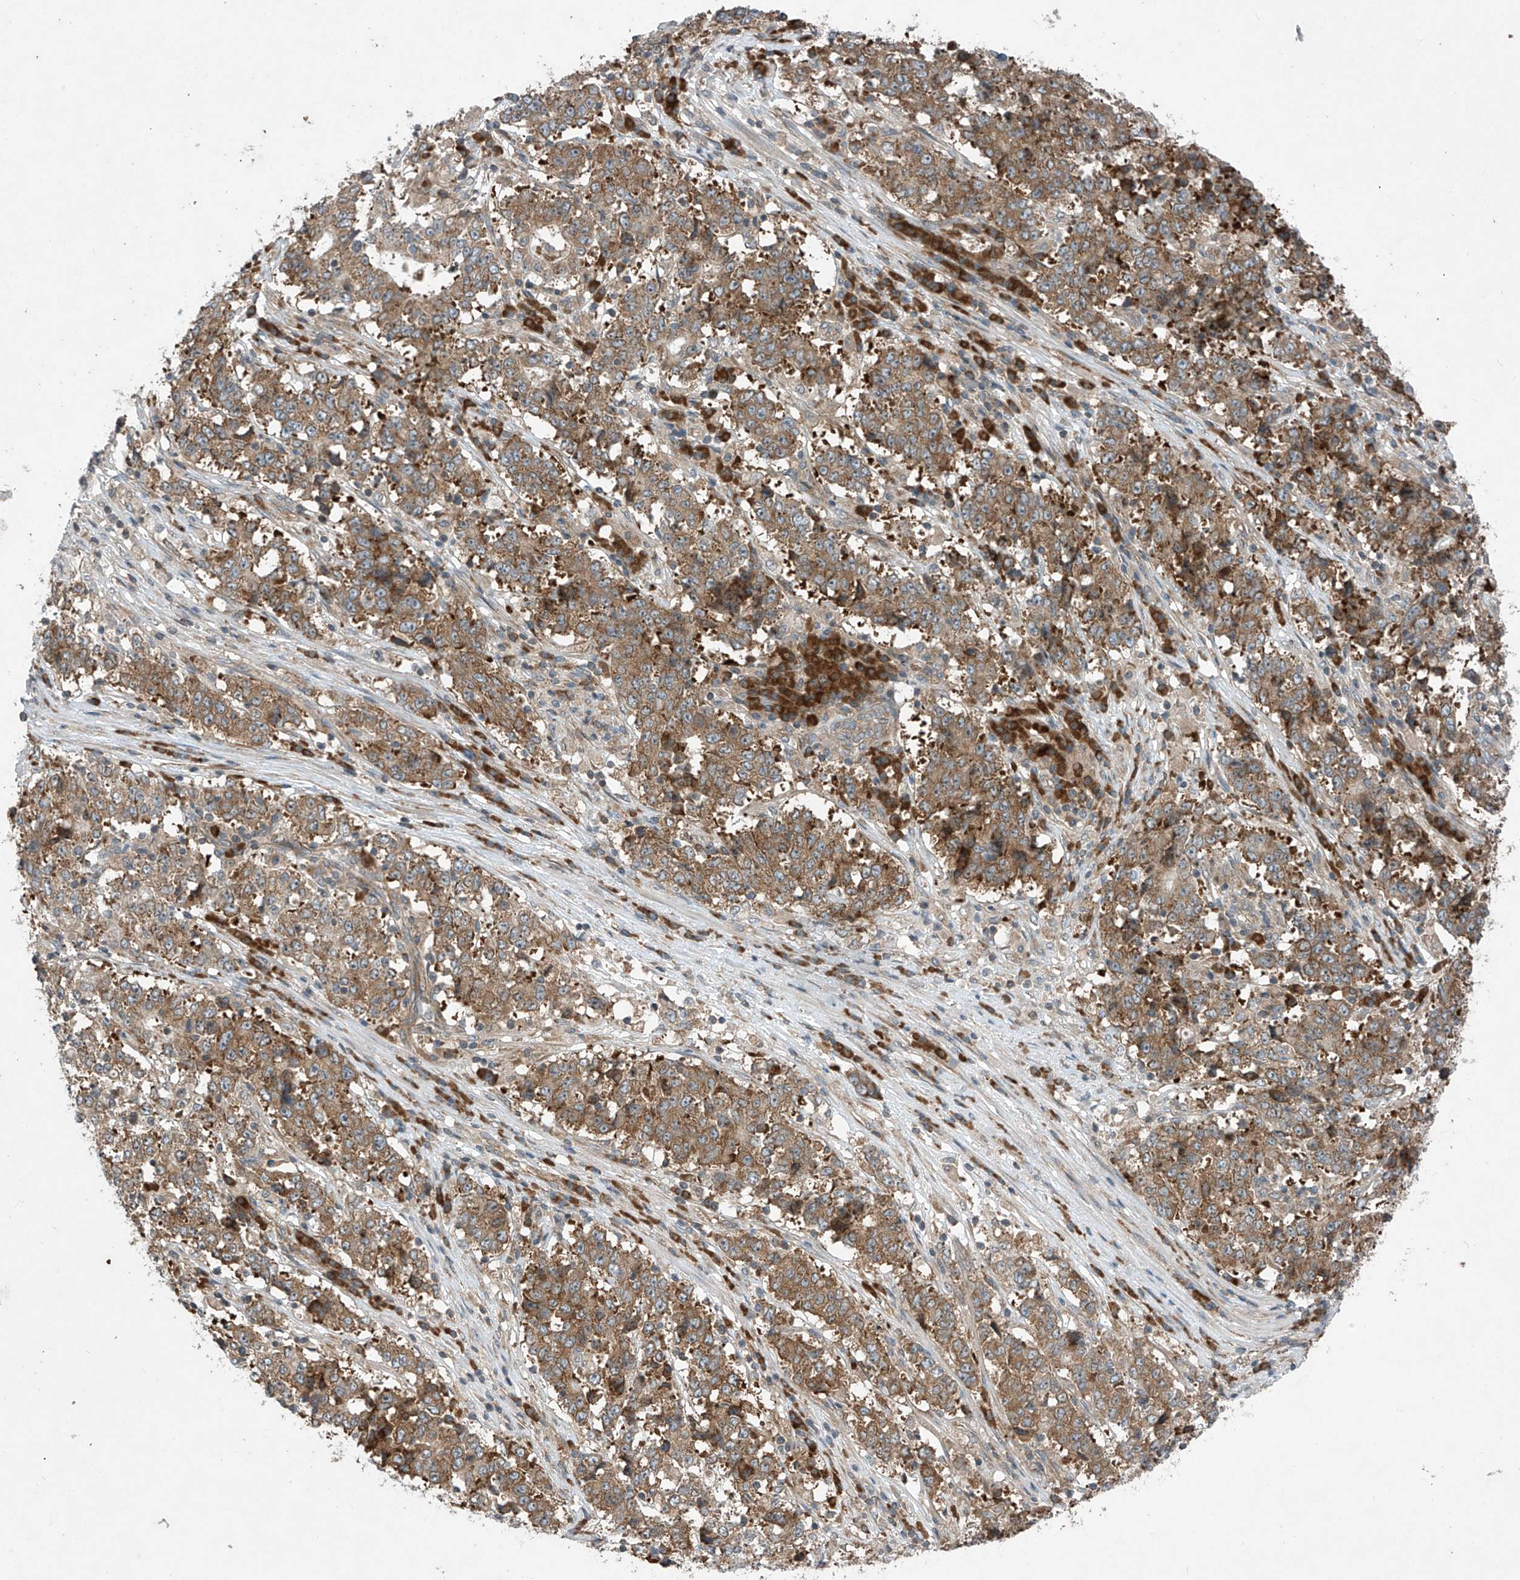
{"staining": {"intensity": "moderate", "quantity": ">75%", "location": "cytoplasmic/membranous"}, "tissue": "stomach cancer", "cell_type": "Tumor cells", "image_type": "cancer", "snomed": [{"axis": "morphology", "description": "Adenocarcinoma, NOS"}, {"axis": "topography", "description": "Stomach"}], "caption": "The immunohistochemical stain shows moderate cytoplasmic/membranous expression in tumor cells of stomach cancer (adenocarcinoma) tissue.", "gene": "RPL34", "patient": {"sex": "male", "age": 59}}